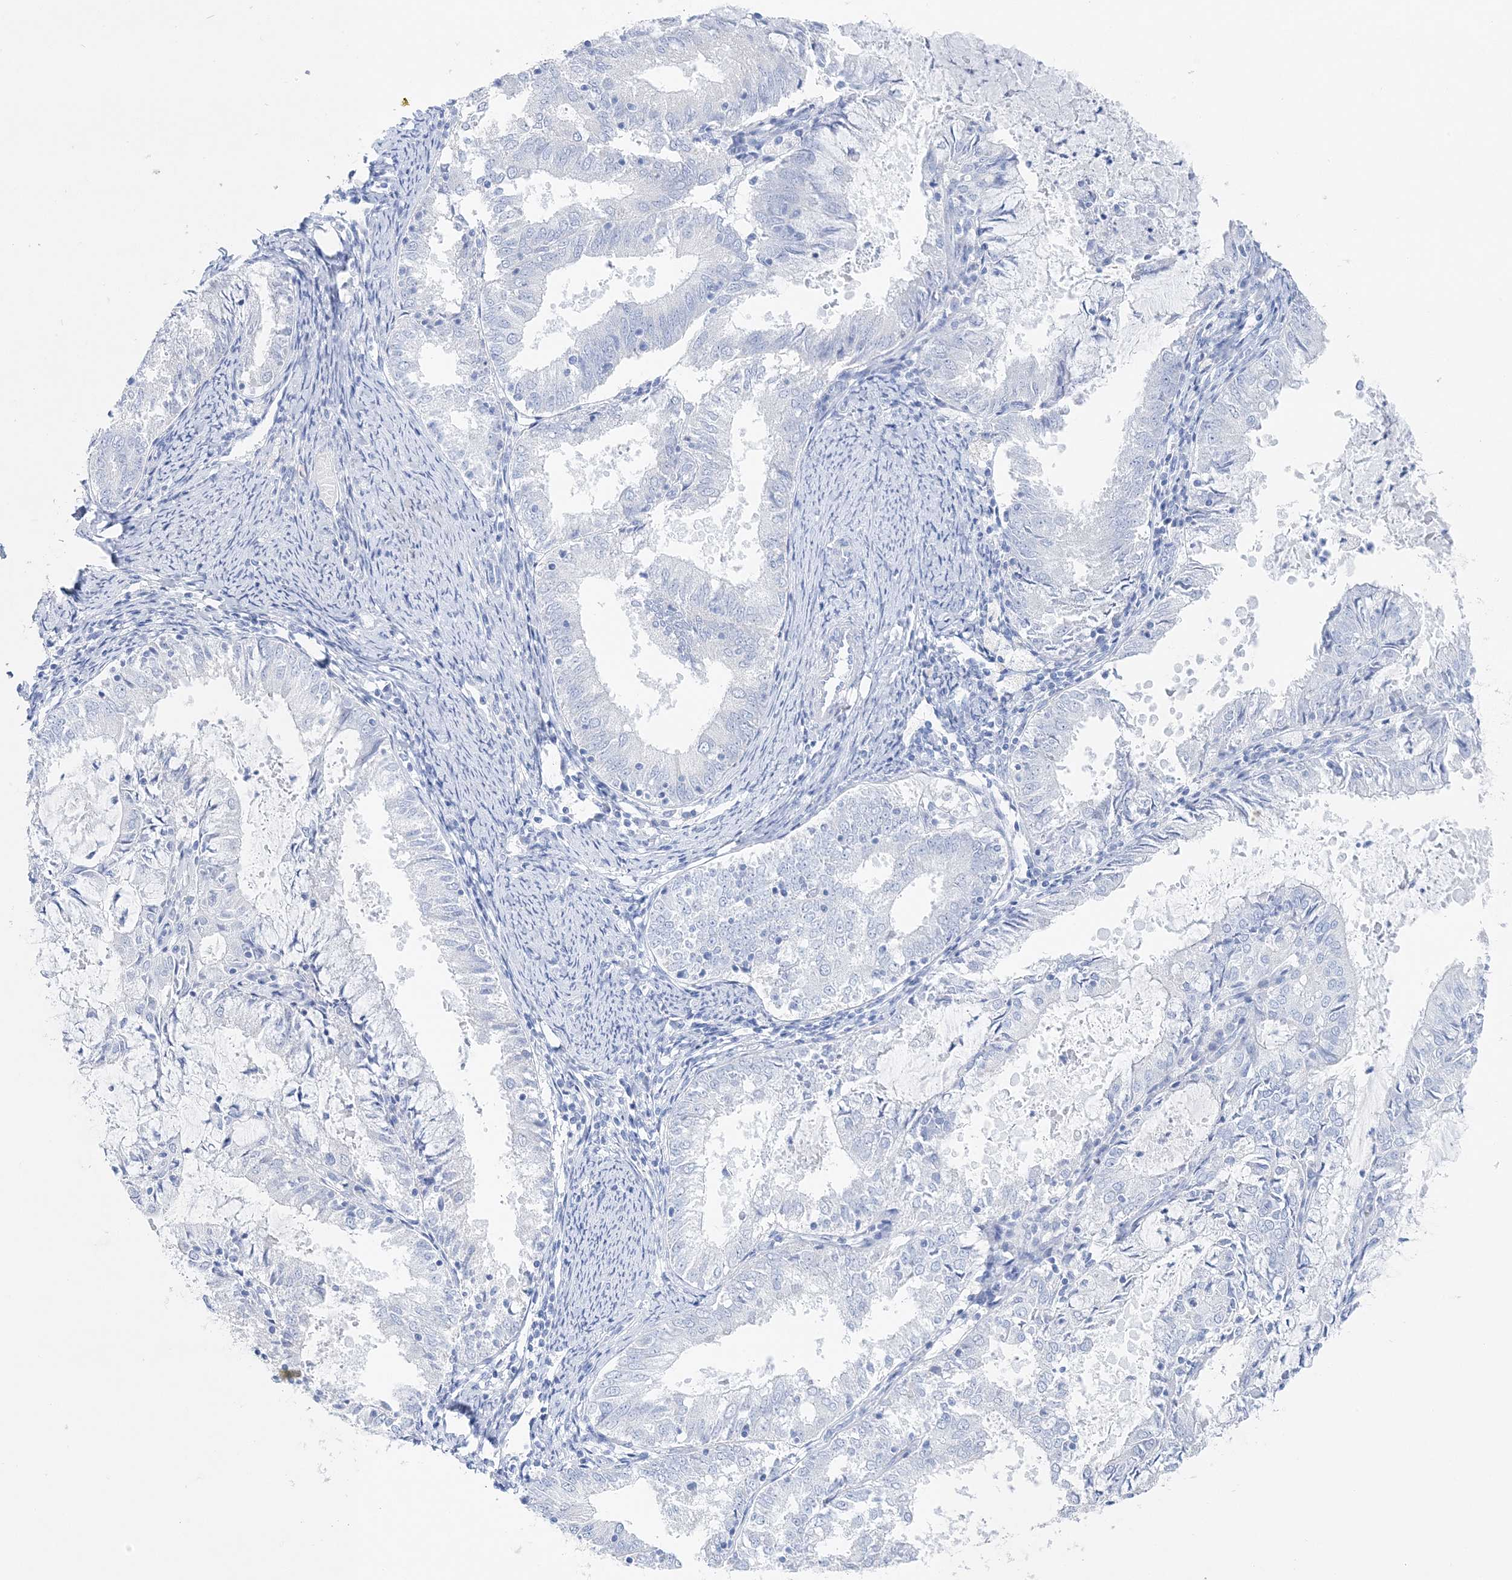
{"staining": {"intensity": "negative", "quantity": "none", "location": "none"}, "tissue": "endometrial cancer", "cell_type": "Tumor cells", "image_type": "cancer", "snomed": [{"axis": "morphology", "description": "Adenocarcinoma, NOS"}, {"axis": "topography", "description": "Endometrium"}], "caption": "Immunohistochemistry of human endometrial cancer (adenocarcinoma) shows no expression in tumor cells. The staining was performed using DAB to visualize the protein expression in brown, while the nuclei were stained in blue with hematoxylin (Magnification: 20x).", "gene": "TSPYL6", "patient": {"sex": "female", "age": 57}}